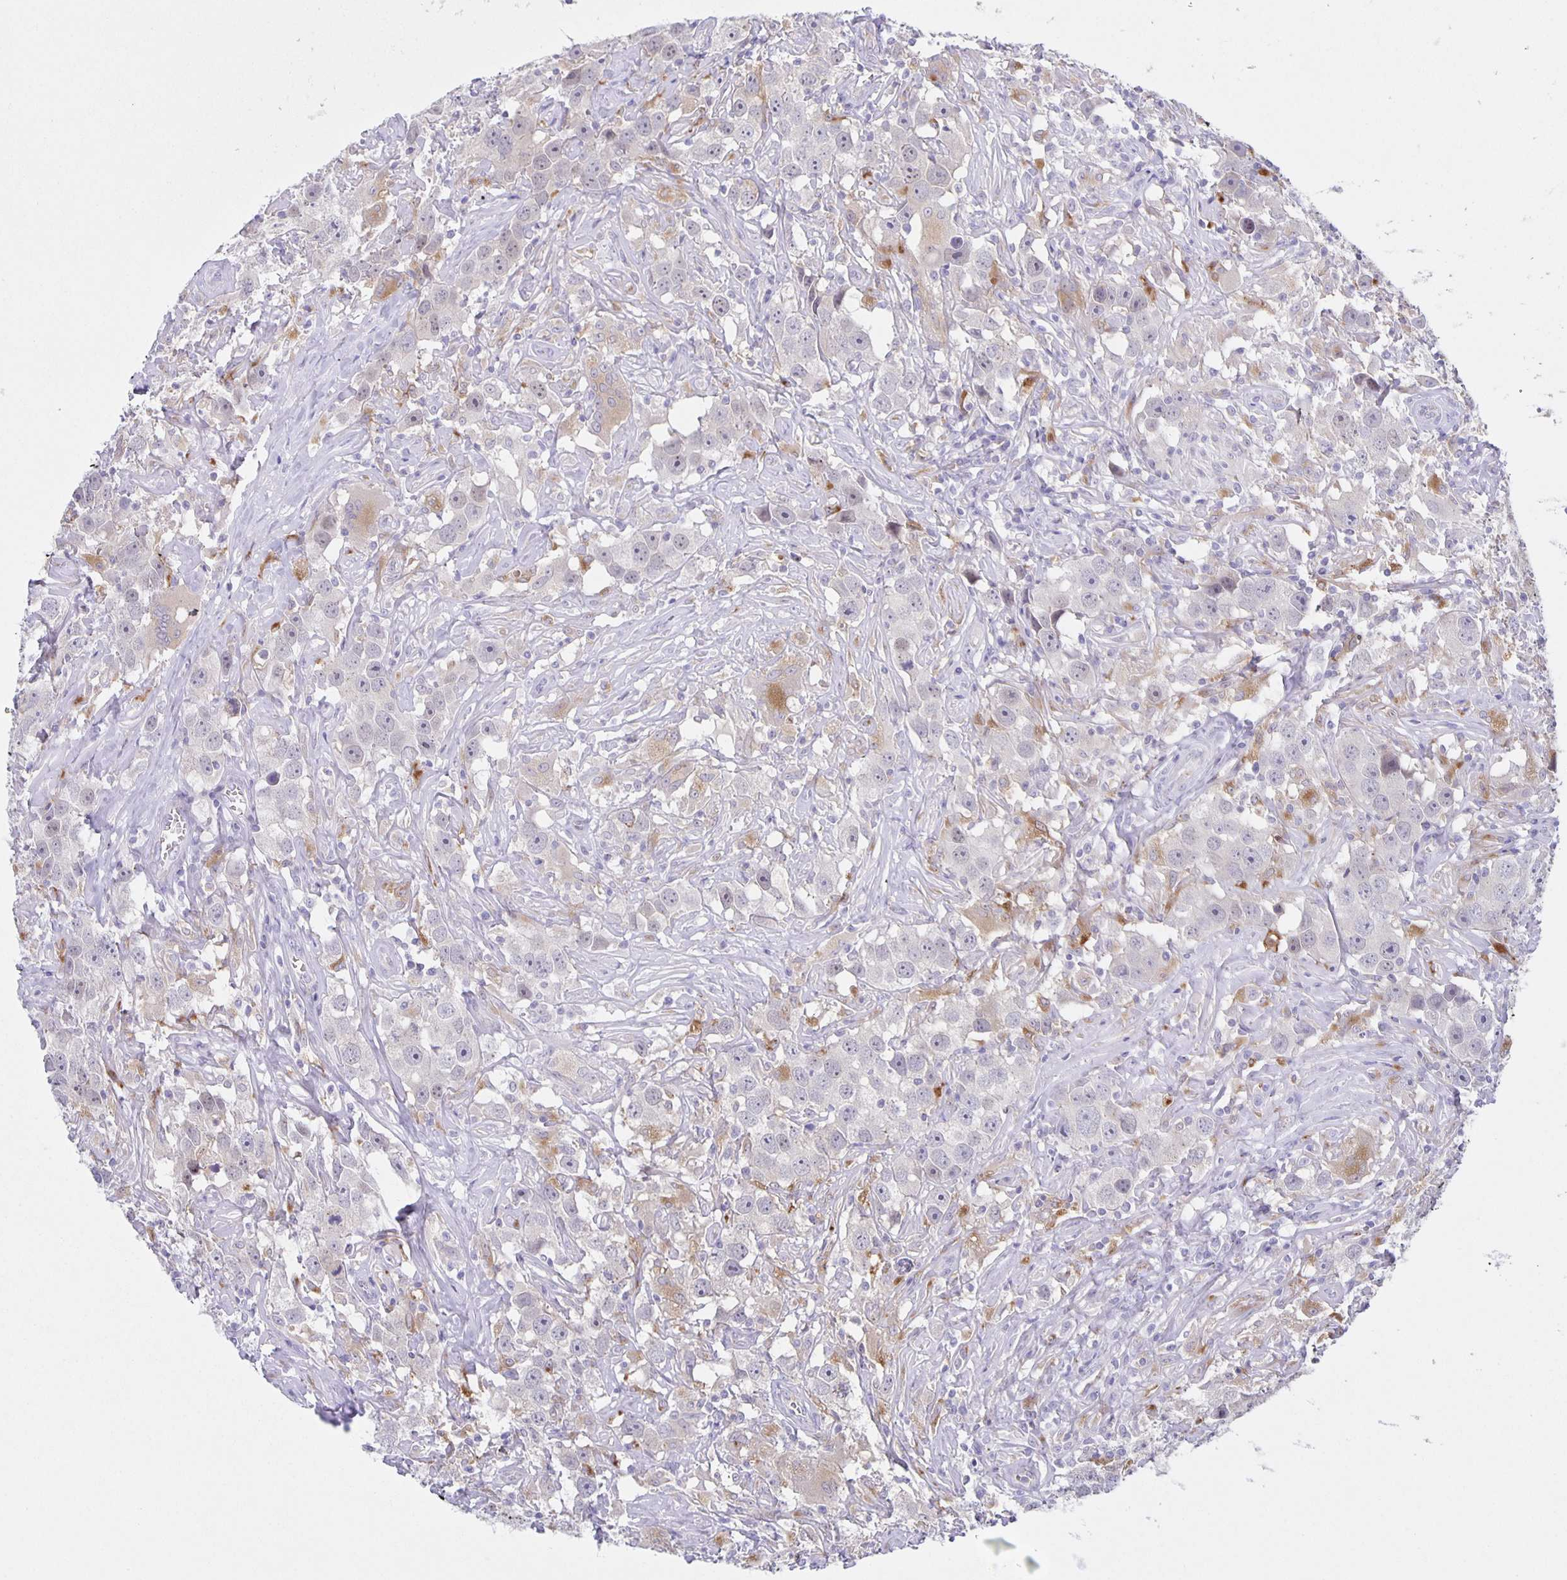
{"staining": {"intensity": "negative", "quantity": "none", "location": "none"}, "tissue": "testis cancer", "cell_type": "Tumor cells", "image_type": "cancer", "snomed": [{"axis": "morphology", "description": "Seminoma, NOS"}, {"axis": "topography", "description": "Testis"}], "caption": "Immunohistochemistry of human testis seminoma exhibits no expression in tumor cells. (DAB (3,3'-diaminobenzidine) immunohistochemistry (IHC), high magnification).", "gene": "LIPA", "patient": {"sex": "male", "age": 49}}